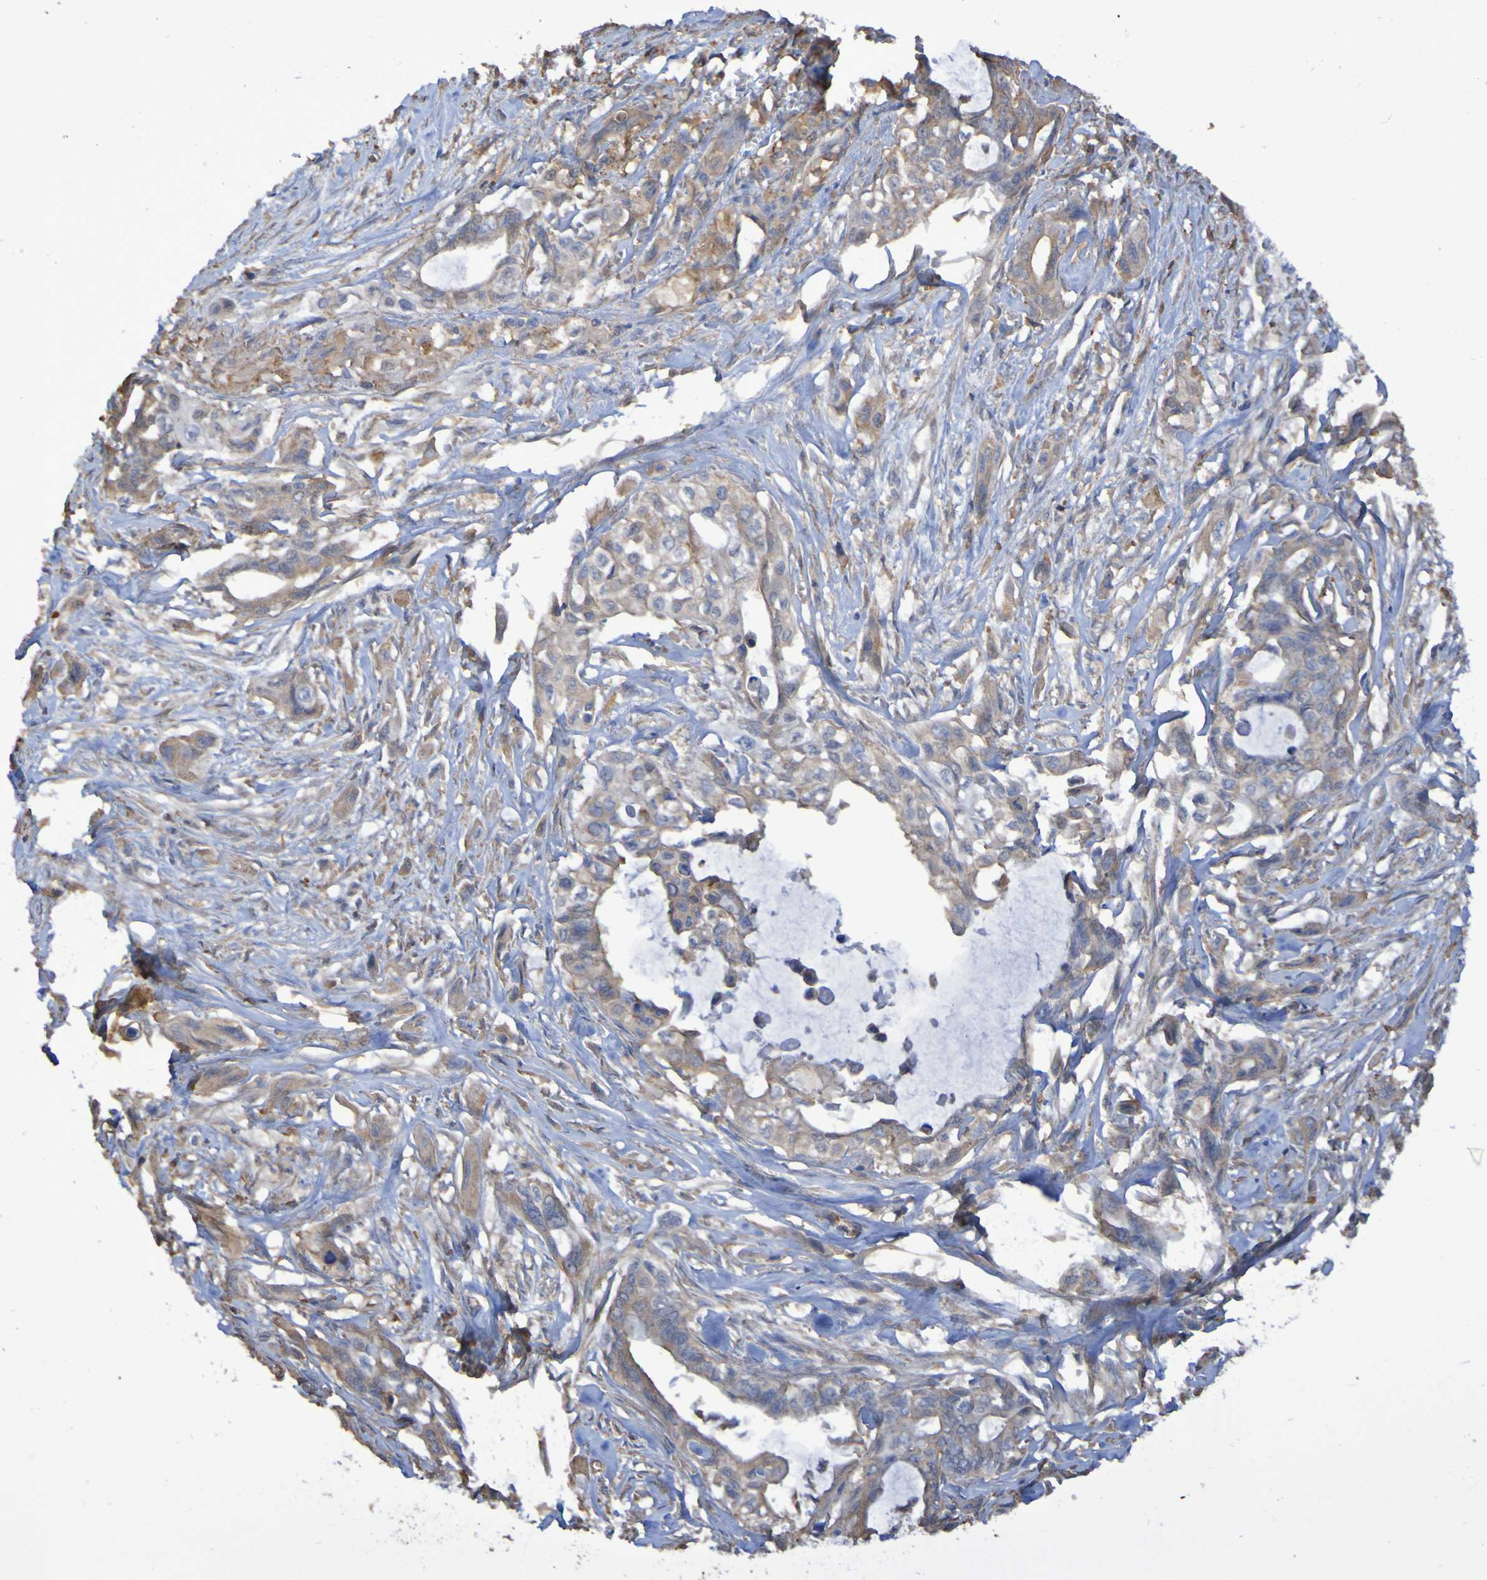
{"staining": {"intensity": "weak", "quantity": ">75%", "location": "cytoplasmic/membranous"}, "tissue": "pancreatic cancer", "cell_type": "Tumor cells", "image_type": "cancer", "snomed": [{"axis": "morphology", "description": "Adenocarcinoma, NOS"}, {"axis": "topography", "description": "Pancreas"}], "caption": "Human pancreatic adenocarcinoma stained for a protein (brown) exhibits weak cytoplasmic/membranous positive staining in approximately >75% of tumor cells.", "gene": "SYNJ1", "patient": {"sex": "male", "age": 73}}